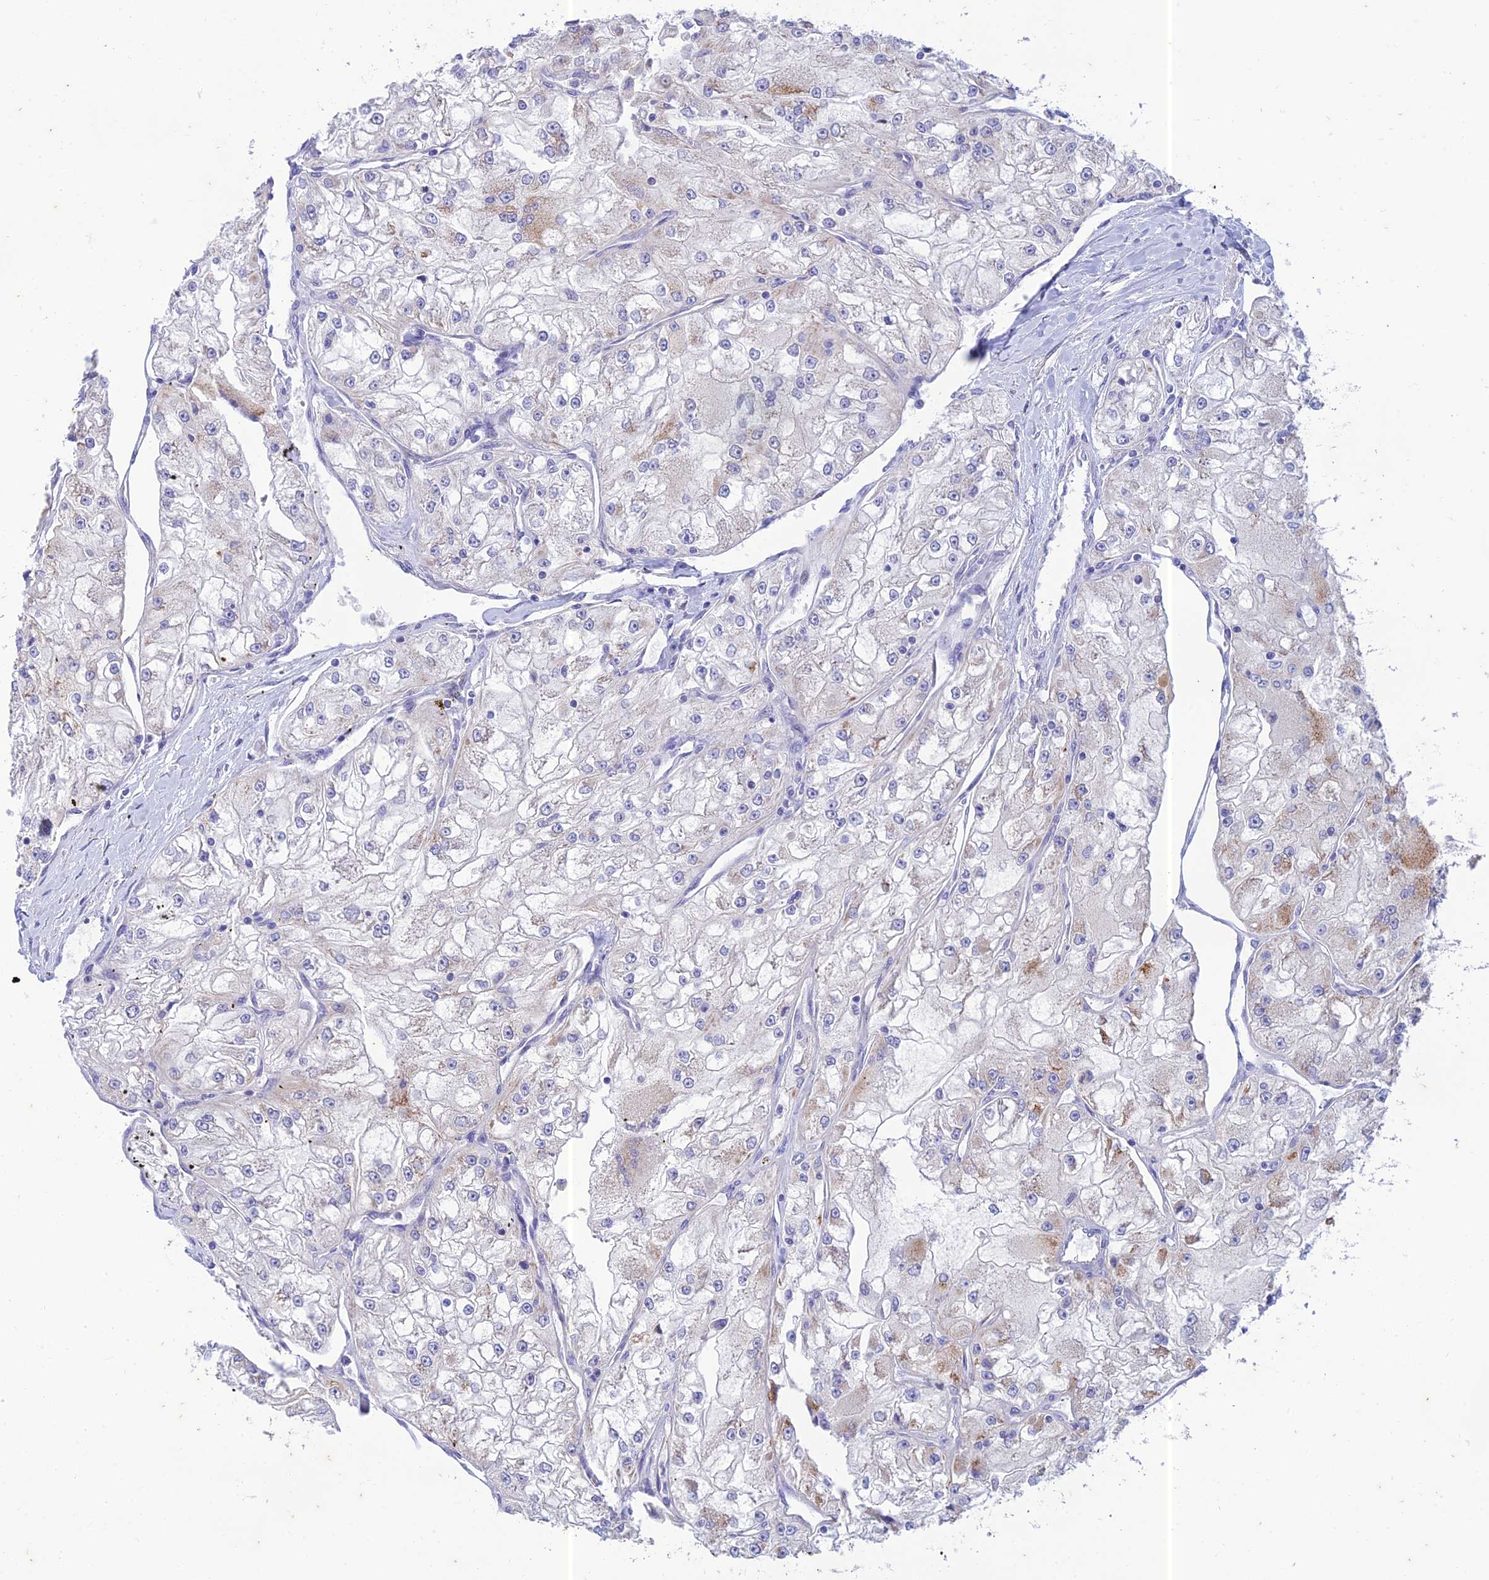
{"staining": {"intensity": "negative", "quantity": "none", "location": "none"}, "tissue": "renal cancer", "cell_type": "Tumor cells", "image_type": "cancer", "snomed": [{"axis": "morphology", "description": "Adenocarcinoma, NOS"}, {"axis": "topography", "description": "Kidney"}], "caption": "The photomicrograph exhibits no staining of tumor cells in adenocarcinoma (renal).", "gene": "PTCD2", "patient": {"sex": "female", "age": 72}}